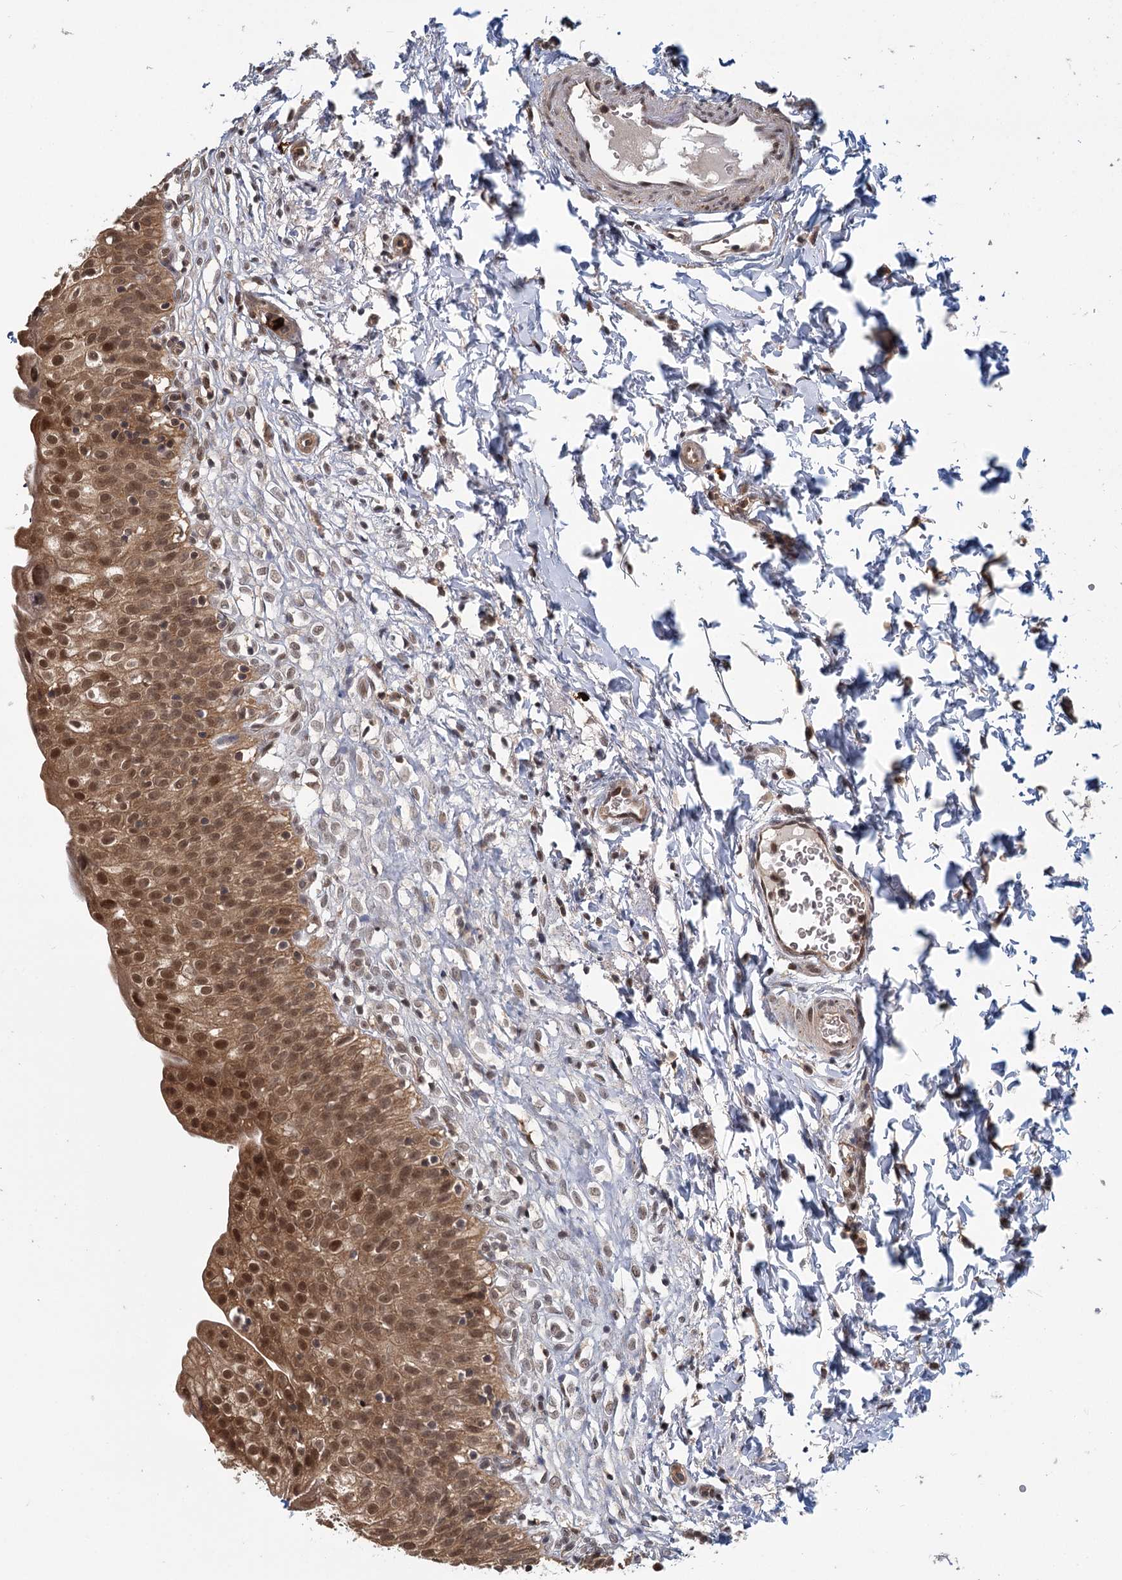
{"staining": {"intensity": "strong", "quantity": ">75%", "location": "cytoplasmic/membranous,nuclear"}, "tissue": "urinary bladder", "cell_type": "Urothelial cells", "image_type": "normal", "snomed": [{"axis": "morphology", "description": "Normal tissue, NOS"}, {"axis": "topography", "description": "Urinary bladder"}], "caption": "This micrograph shows immunohistochemistry staining of normal human urinary bladder, with high strong cytoplasmic/membranous,nuclear staining in about >75% of urothelial cells.", "gene": "N6AMT1", "patient": {"sex": "male", "age": 55}}